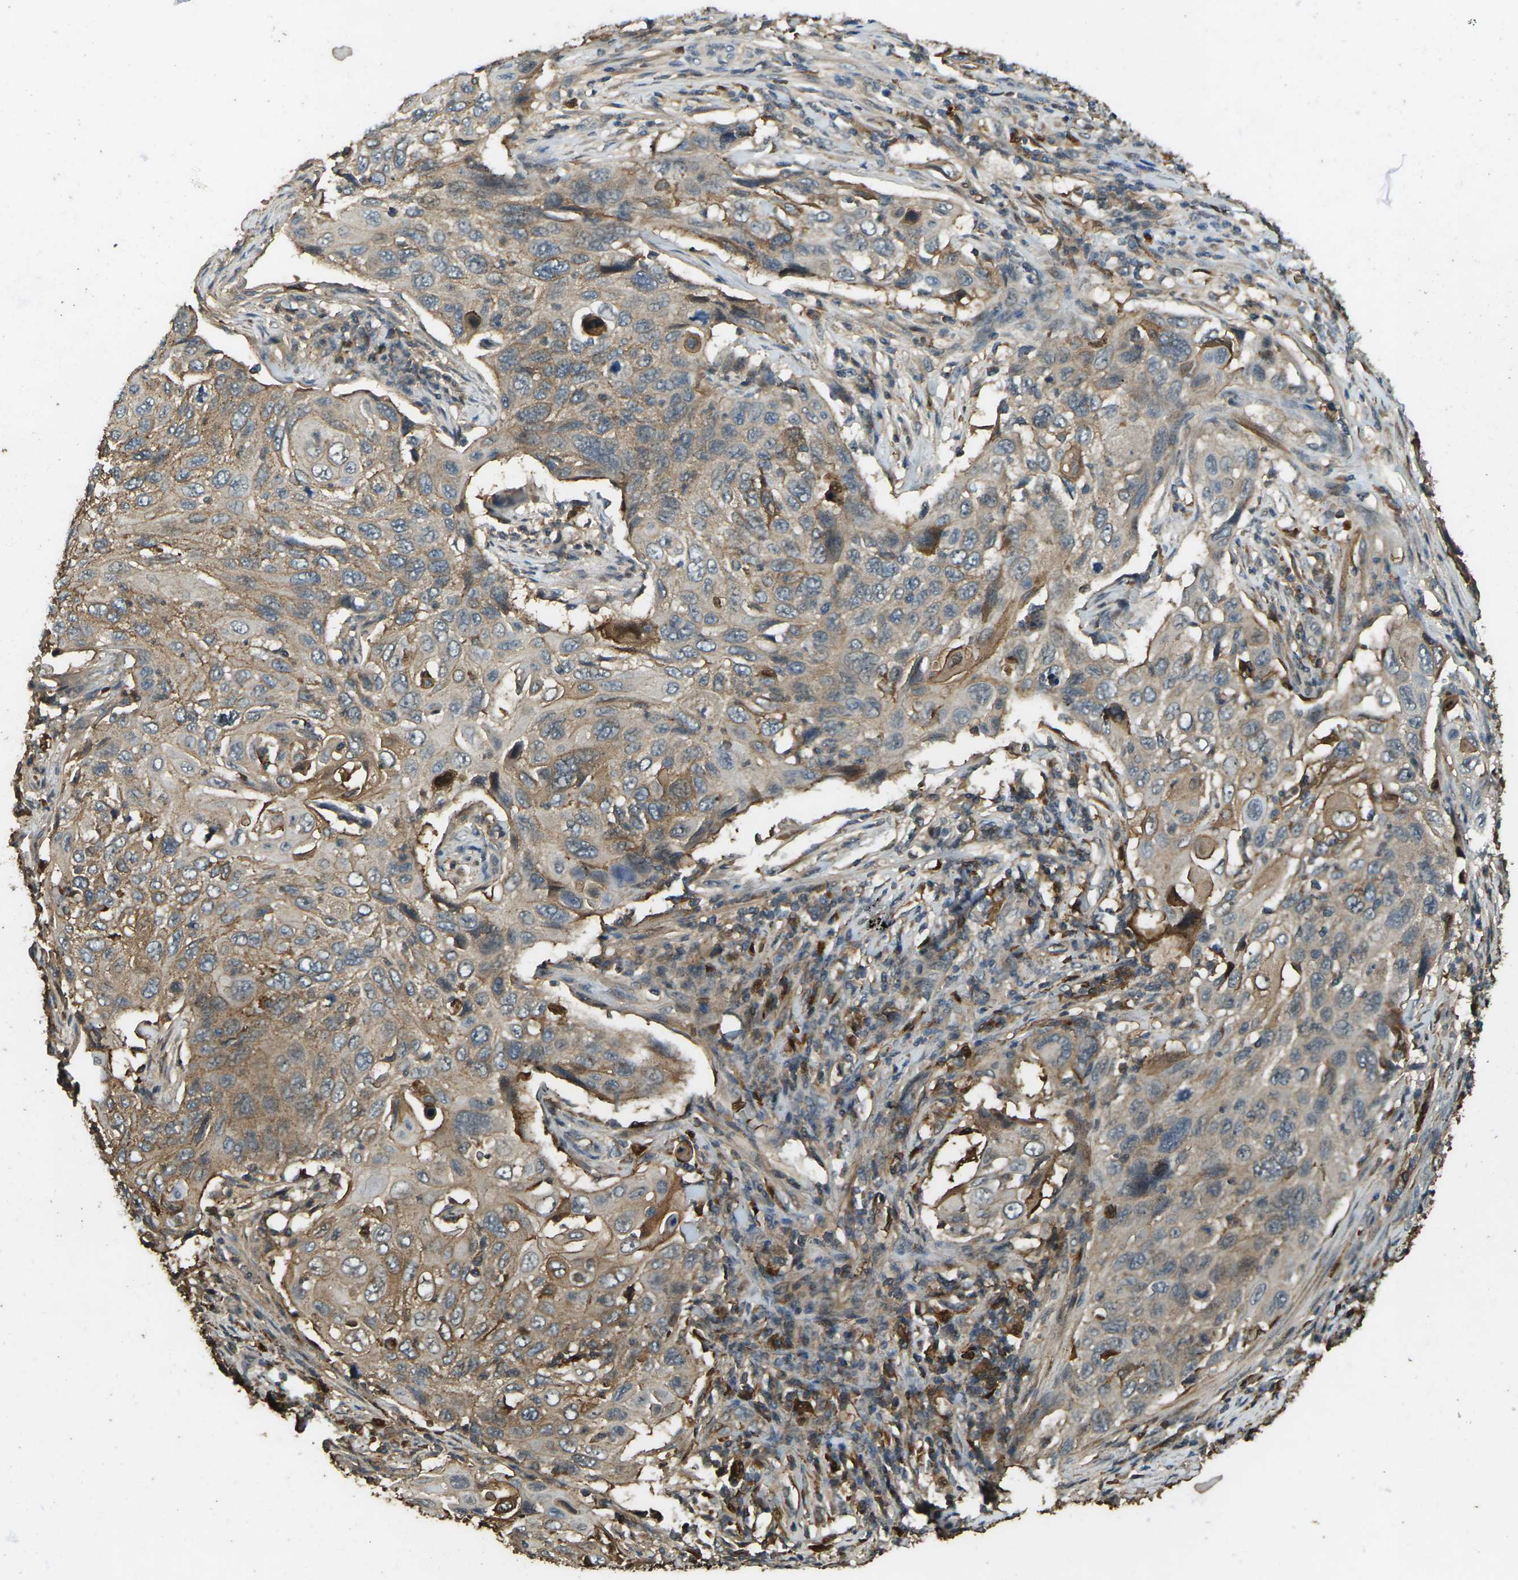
{"staining": {"intensity": "moderate", "quantity": ">75%", "location": "cytoplasmic/membranous"}, "tissue": "cervical cancer", "cell_type": "Tumor cells", "image_type": "cancer", "snomed": [{"axis": "morphology", "description": "Squamous cell carcinoma, NOS"}, {"axis": "topography", "description": "Cervix"}], "caption": "Immunohistochemistry (IHC) (DAB (3,3'-diaminobenzidine)) staining of human cervical cancer (squamous cell carcinoma) displays moderate cytoplasmic/membranous protein staining in about >75% of tumor cells.", "gene": "CYP1B1", "patient": {"sex": "female", "age": 70}}